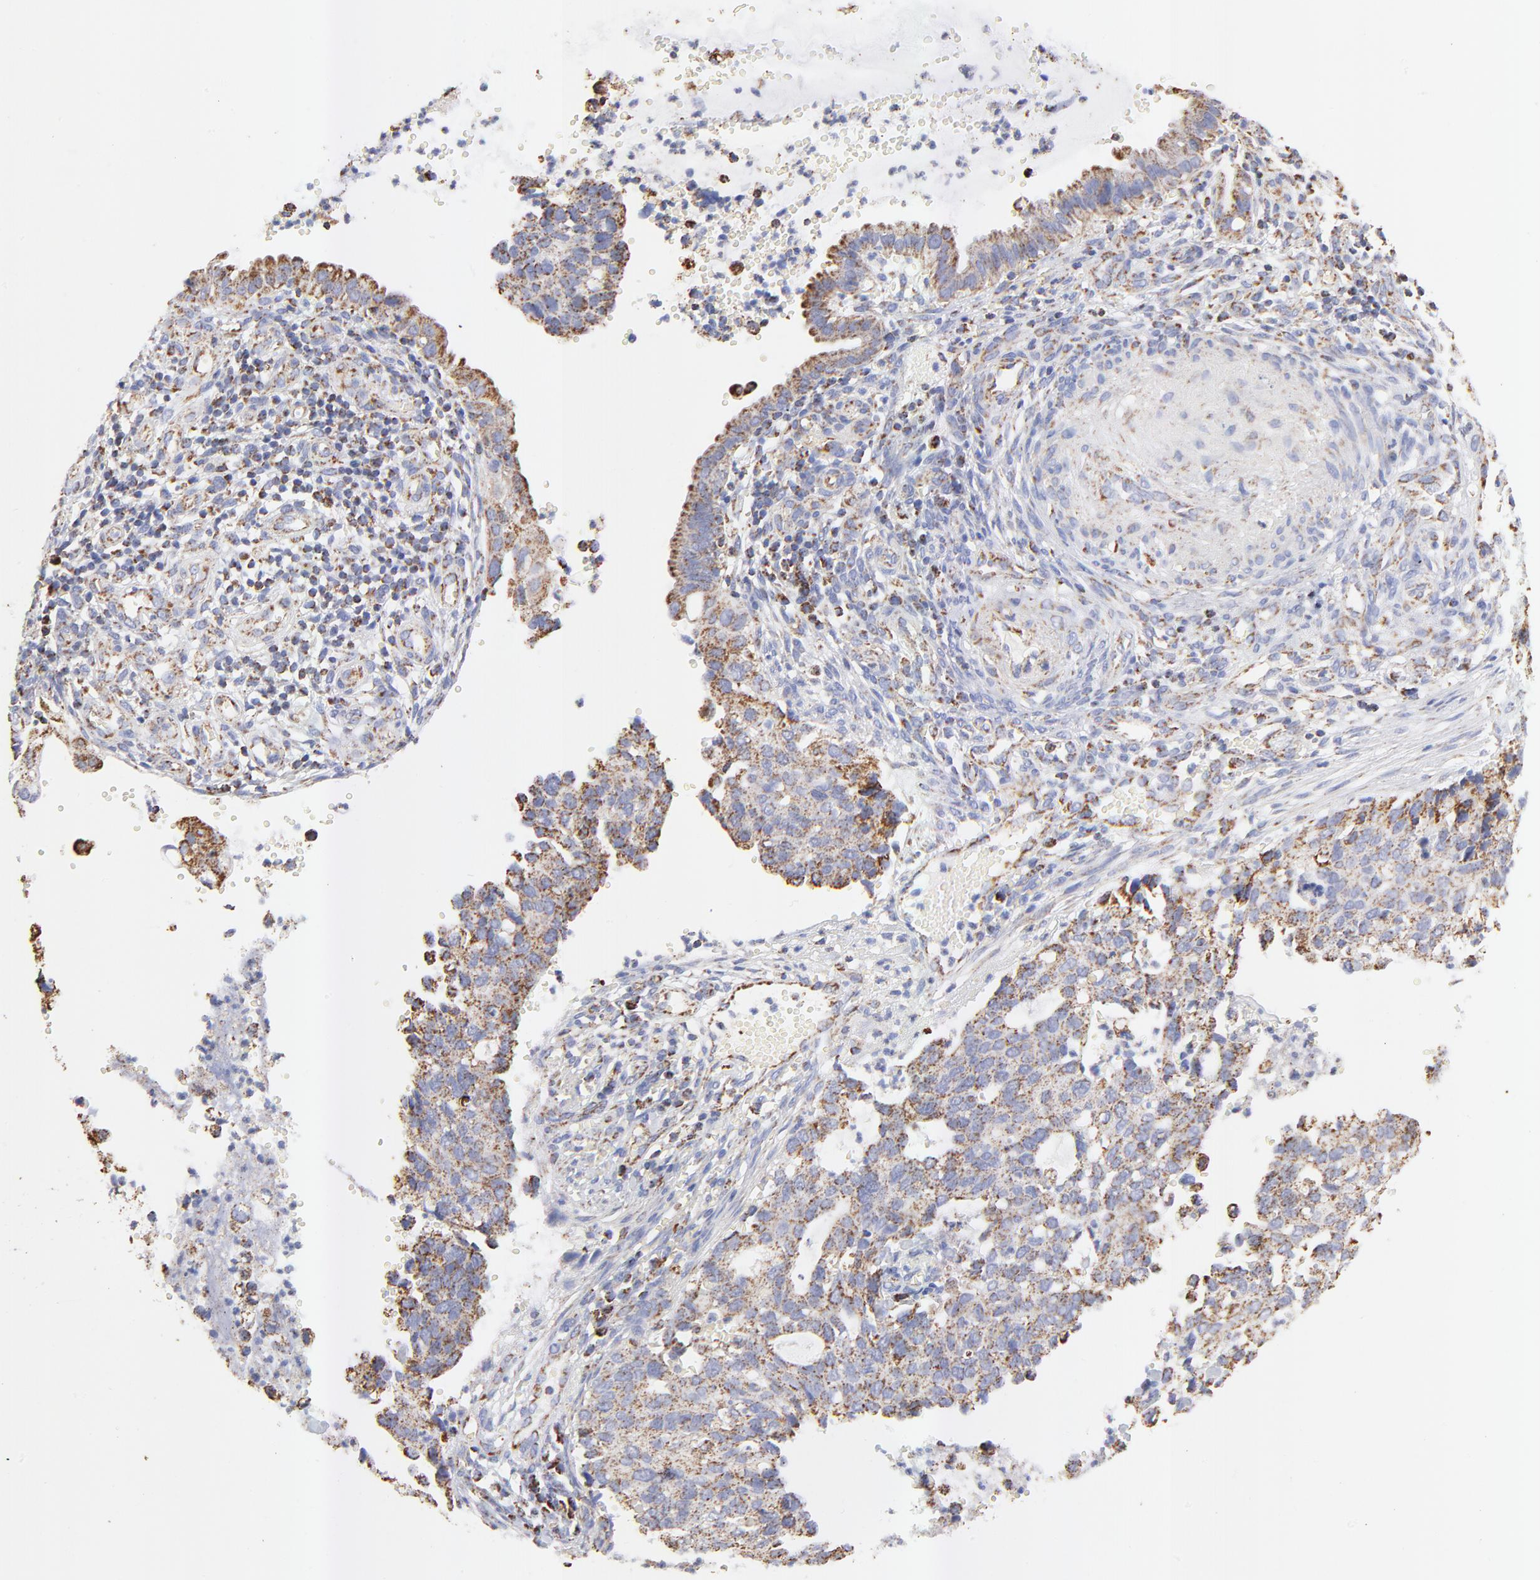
{"staining": {"intensity": "moderate", "quantity": ">75%", "location": "cytoplasmic/membranous"}, "tissue": "cervical cancer", "cell_type": "Tumor cells", "image_type": "cancer", "snomed": [{"axis": "morphology", "description": "Normal tissue, NOS"}, {"axis": "morphology", "description": "Squamous cell carcinoma, NOS"}, {"axis": "topography", "description": "Cervix"}], "caption": "Immunohistochemistry photomicrograph of human cervical cancer (squamous cell carcinoma) stained for a protein (brown), which demonstrates medium levels of moderate cytoplasmic/membranous expression in approximately >75% of tumor cells.", "gene": "COX4I1", "patient": {"sex": "female", "age": 45}}